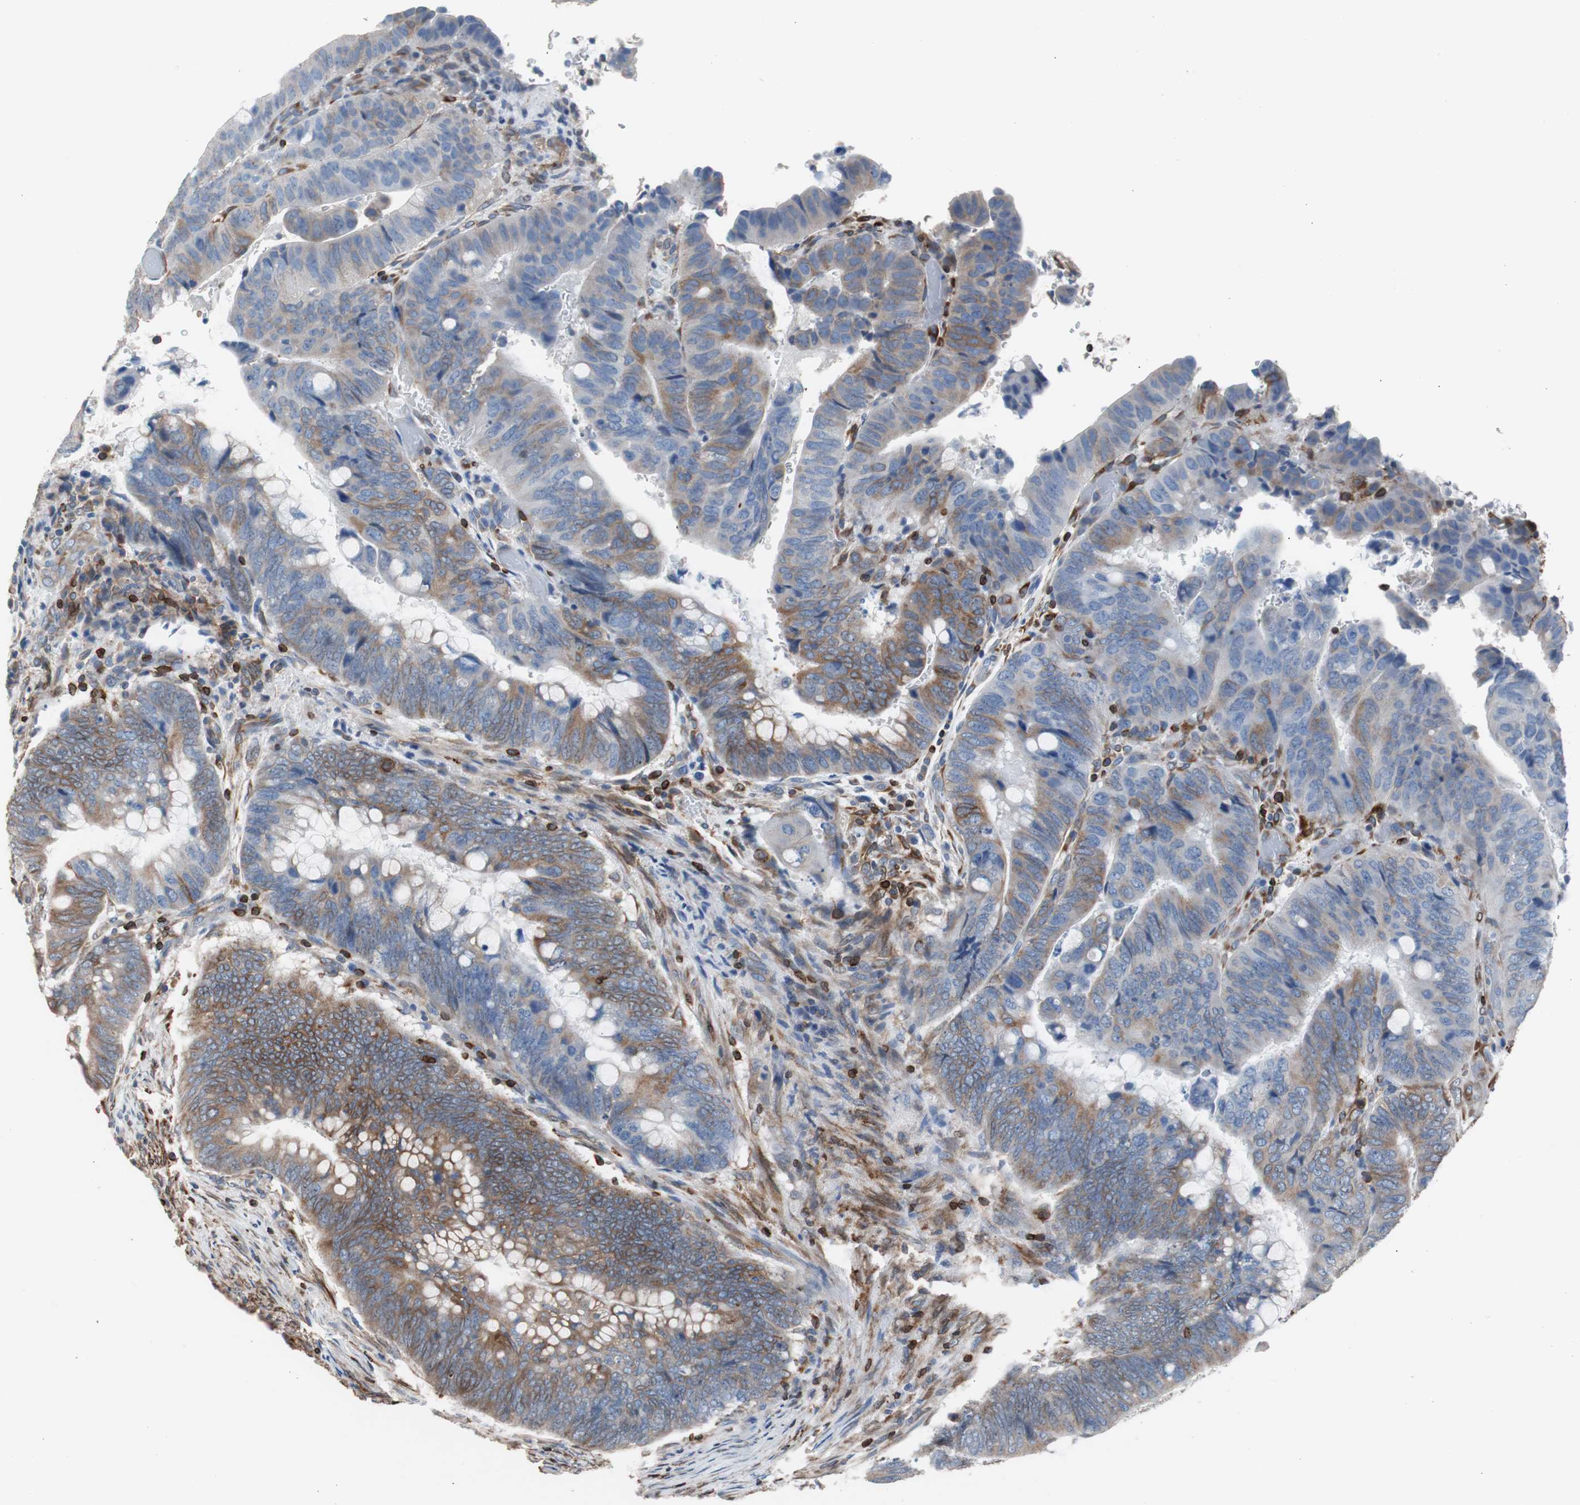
{"staining": {"intensity": "moderate", "quantity": "25%-75%", "location": "cytoplasmic/membranous"}, "tissue": "colorectal cancer", "cell_type": "Tumor cells", "image_type": "cancer", "snomed": [{"axis": "morphology", "description": "Normal tissue, NOS"}, {"axis": "morphology", "description": "Adenocarcinoma, NOS"}, {"axis": "topography", "description": "Rectum"}, {"axis": "topography", "description": "Peripheral nerve tissue"}], "caption": "Protein staining of colorectal cancer (adenocarcinoma) tissue displays moderate cytoplasmic/membranous positivity in approximately 25%-75% of tumor cells.", "gene": "PBXIP1", "patient": {"sex": "male", "age": 92}}